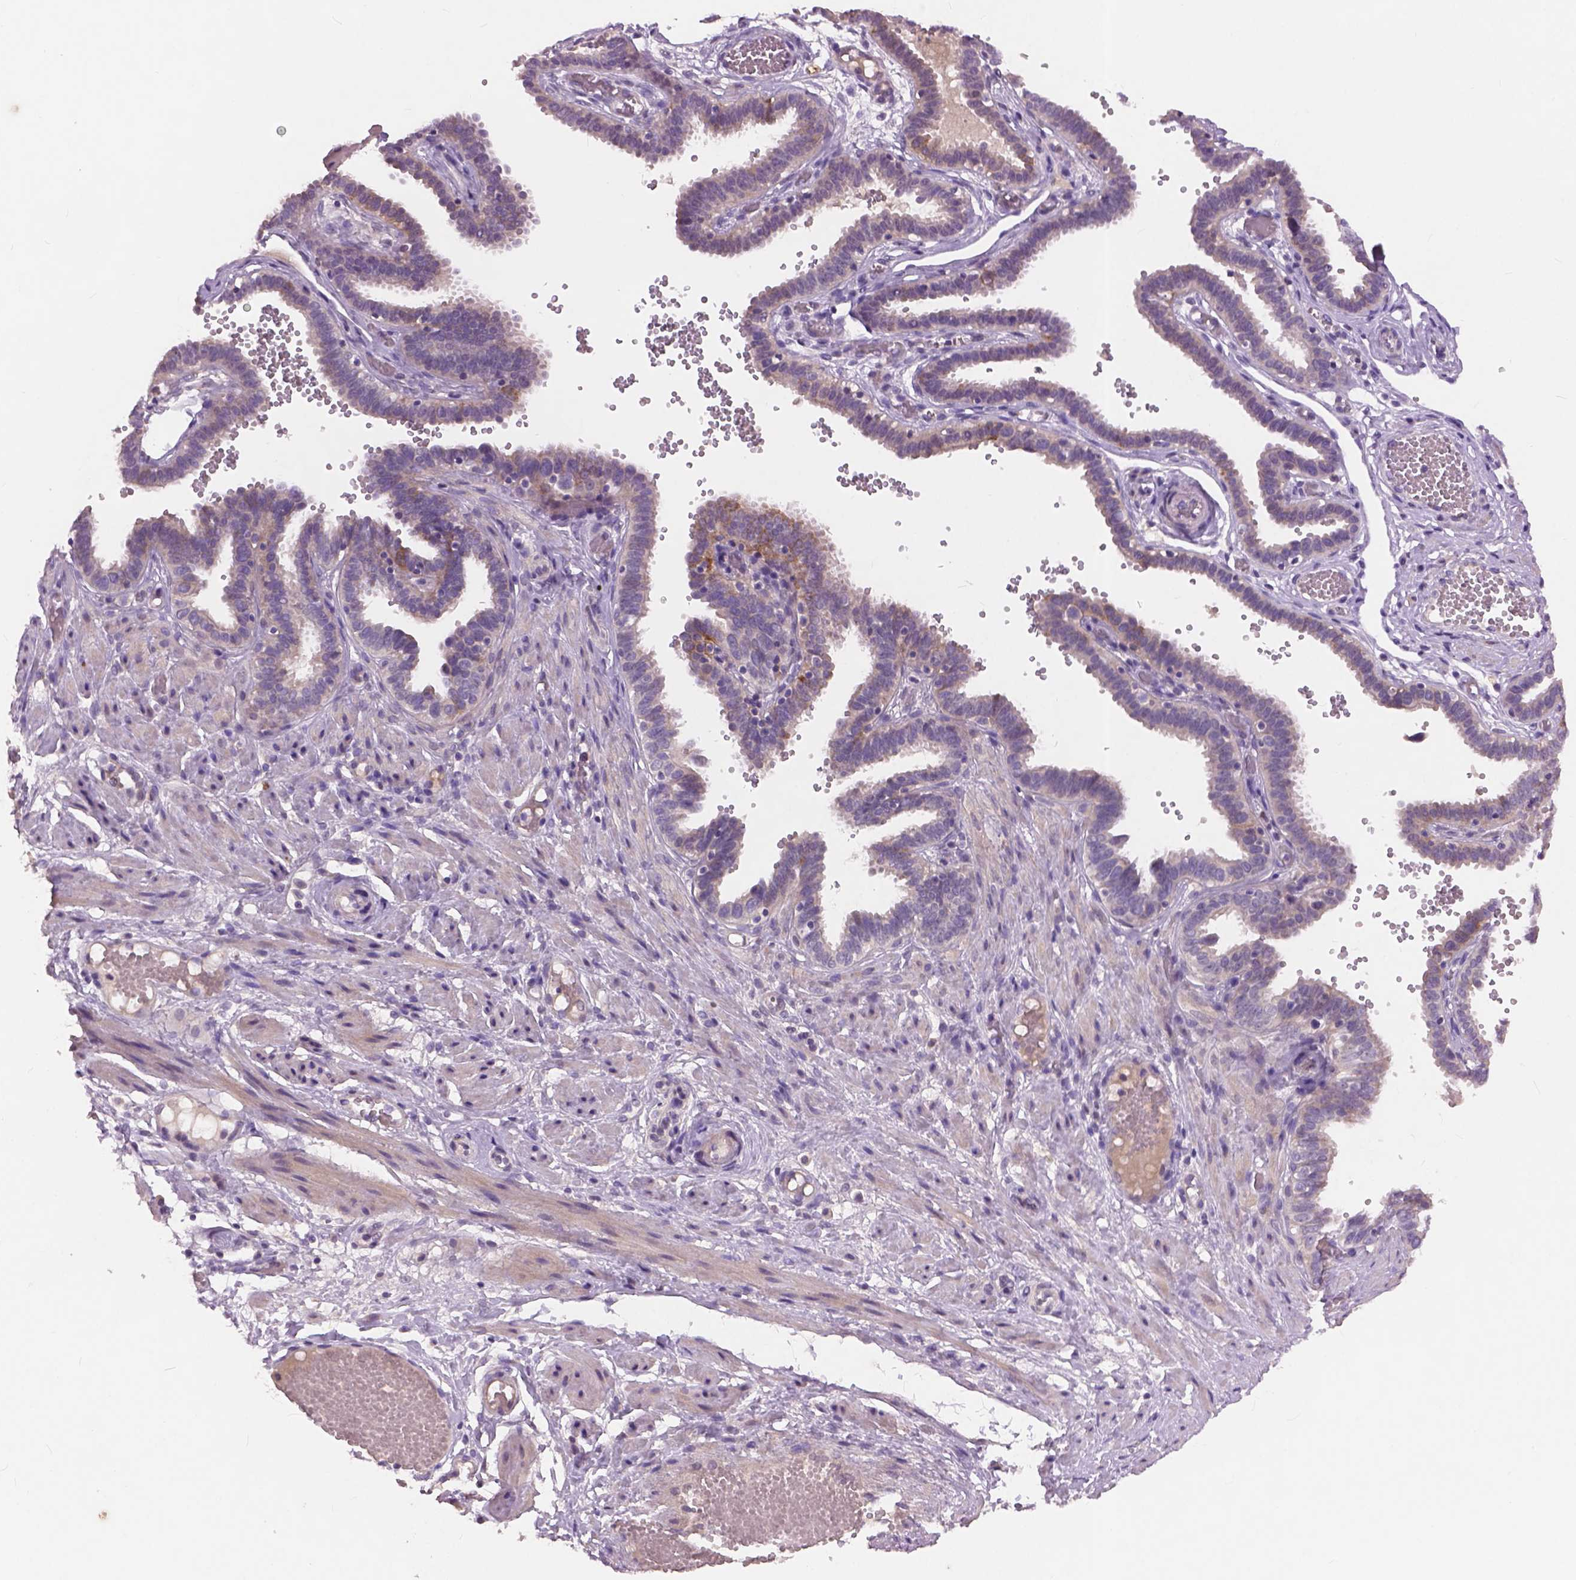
{"staining": {"intensity": "negative", "quantity": "none", "location": "none"}, "tissue": "fallopian tube", "cell_type": "Glandular cells", "image_type": "normal", "snomed": [{"axis": "morphology", "description": "Normal tissue, NOS"}, {"axis": "topography", "description": "Fallopian tube"}], "caption": "Glandular cells are negative for protein expression in unremarkable human fallopian tube. (DAB (3,3'-diaminobenzidine) immunohistochemistry, high magnification).", "gene": "KRT17", "patient": {"sex": "female", "age": 37}}